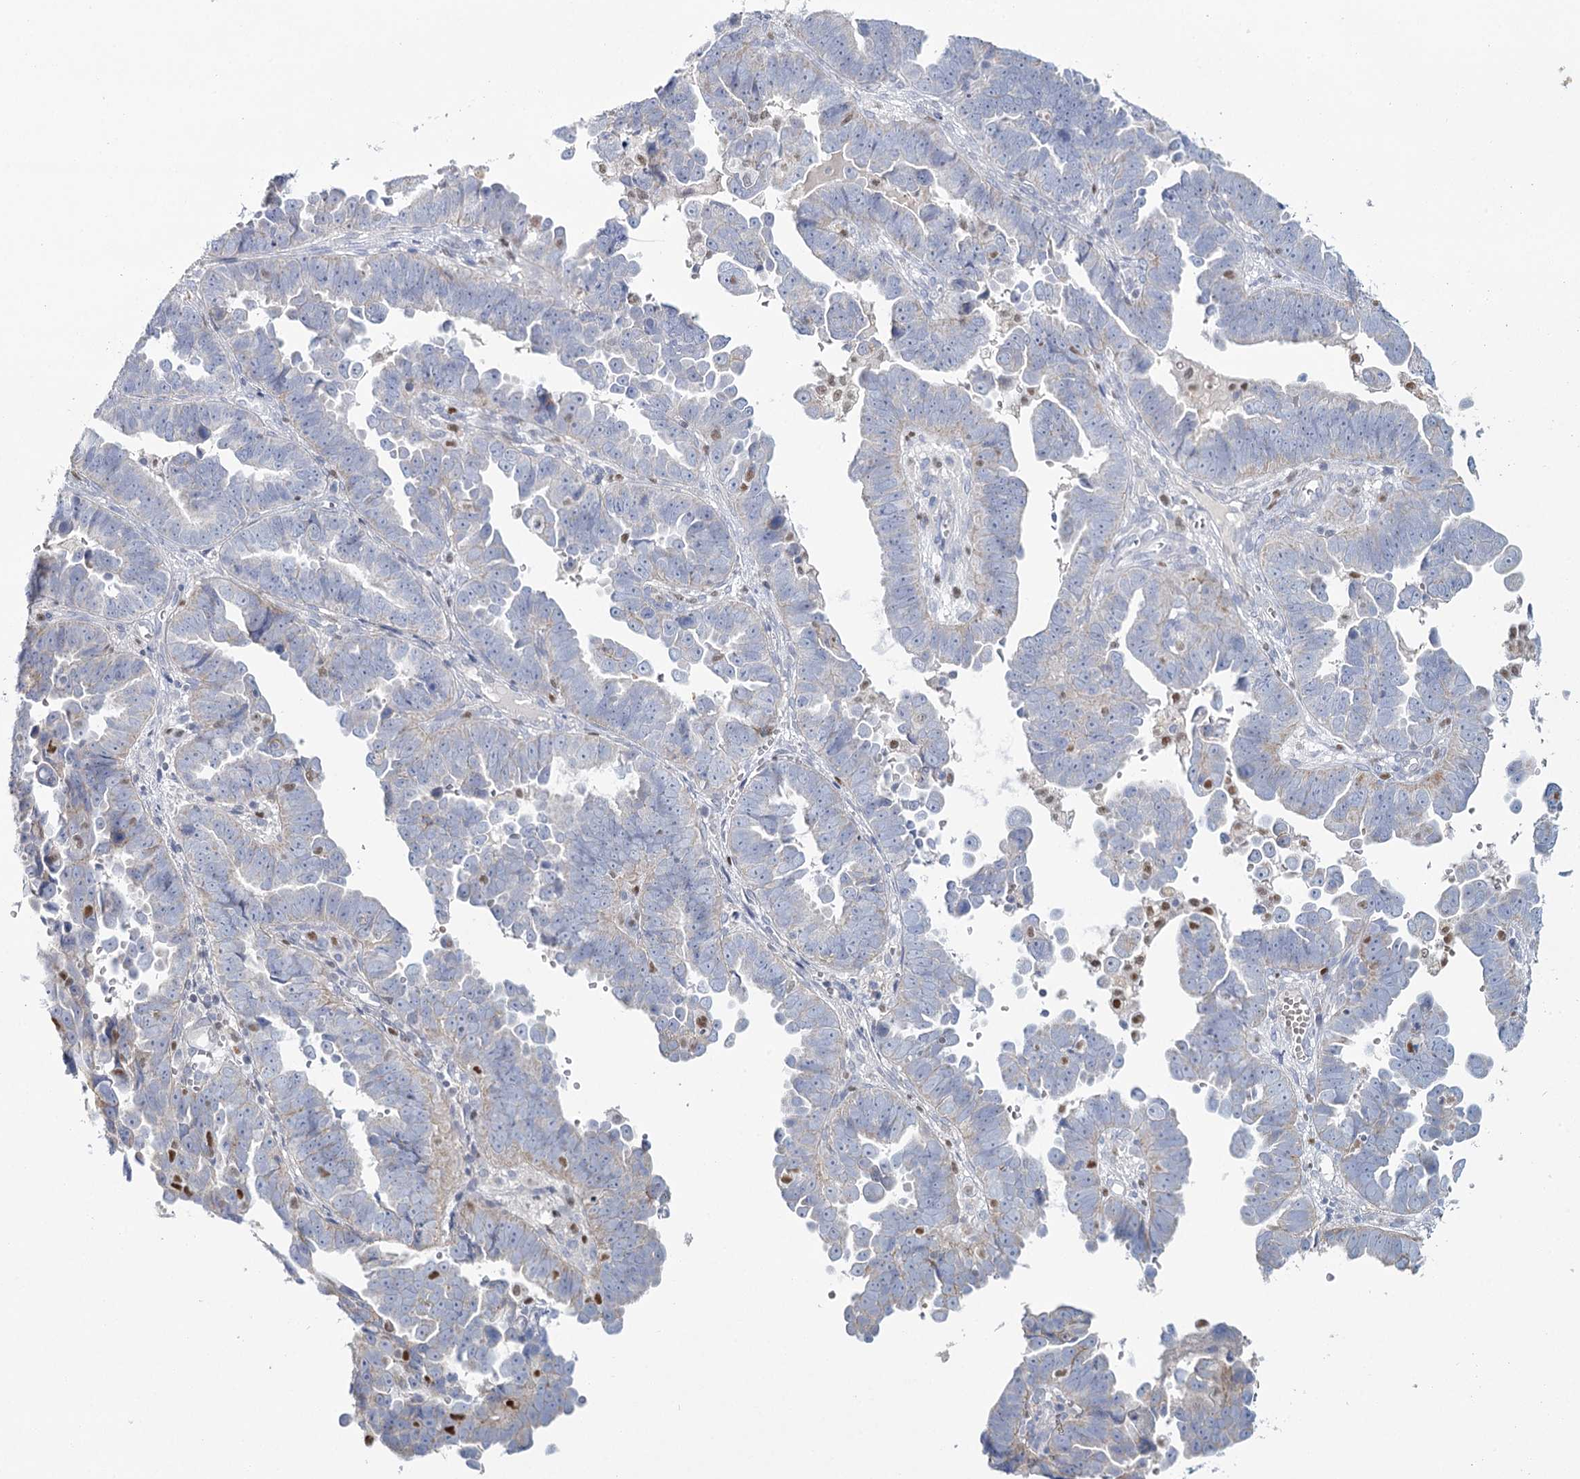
{"staining": {"intensity": "negative", "quantity": "none", "location": "none"}, "tissue": "endometrial cancer", "cell_type": "Tumor cells", "image_type": "cancer", "snomed": [{"axis": "morphology", "description": "Adenocarcinoma, NOS"}, {"axis": "topography", "description": "Endometrium"}], "caption": "DAB immunohistochemical staining of human endometrial cancer (adenocarcinoma) shows no significant positivity in tumor cells. (DAB (3,3'-diaminobenzidine) immunohistochemistry (IHC) with hematoxylin counter stain).", "gene": "IGSF3", "patient": {"sex": "female", "age": 75}}